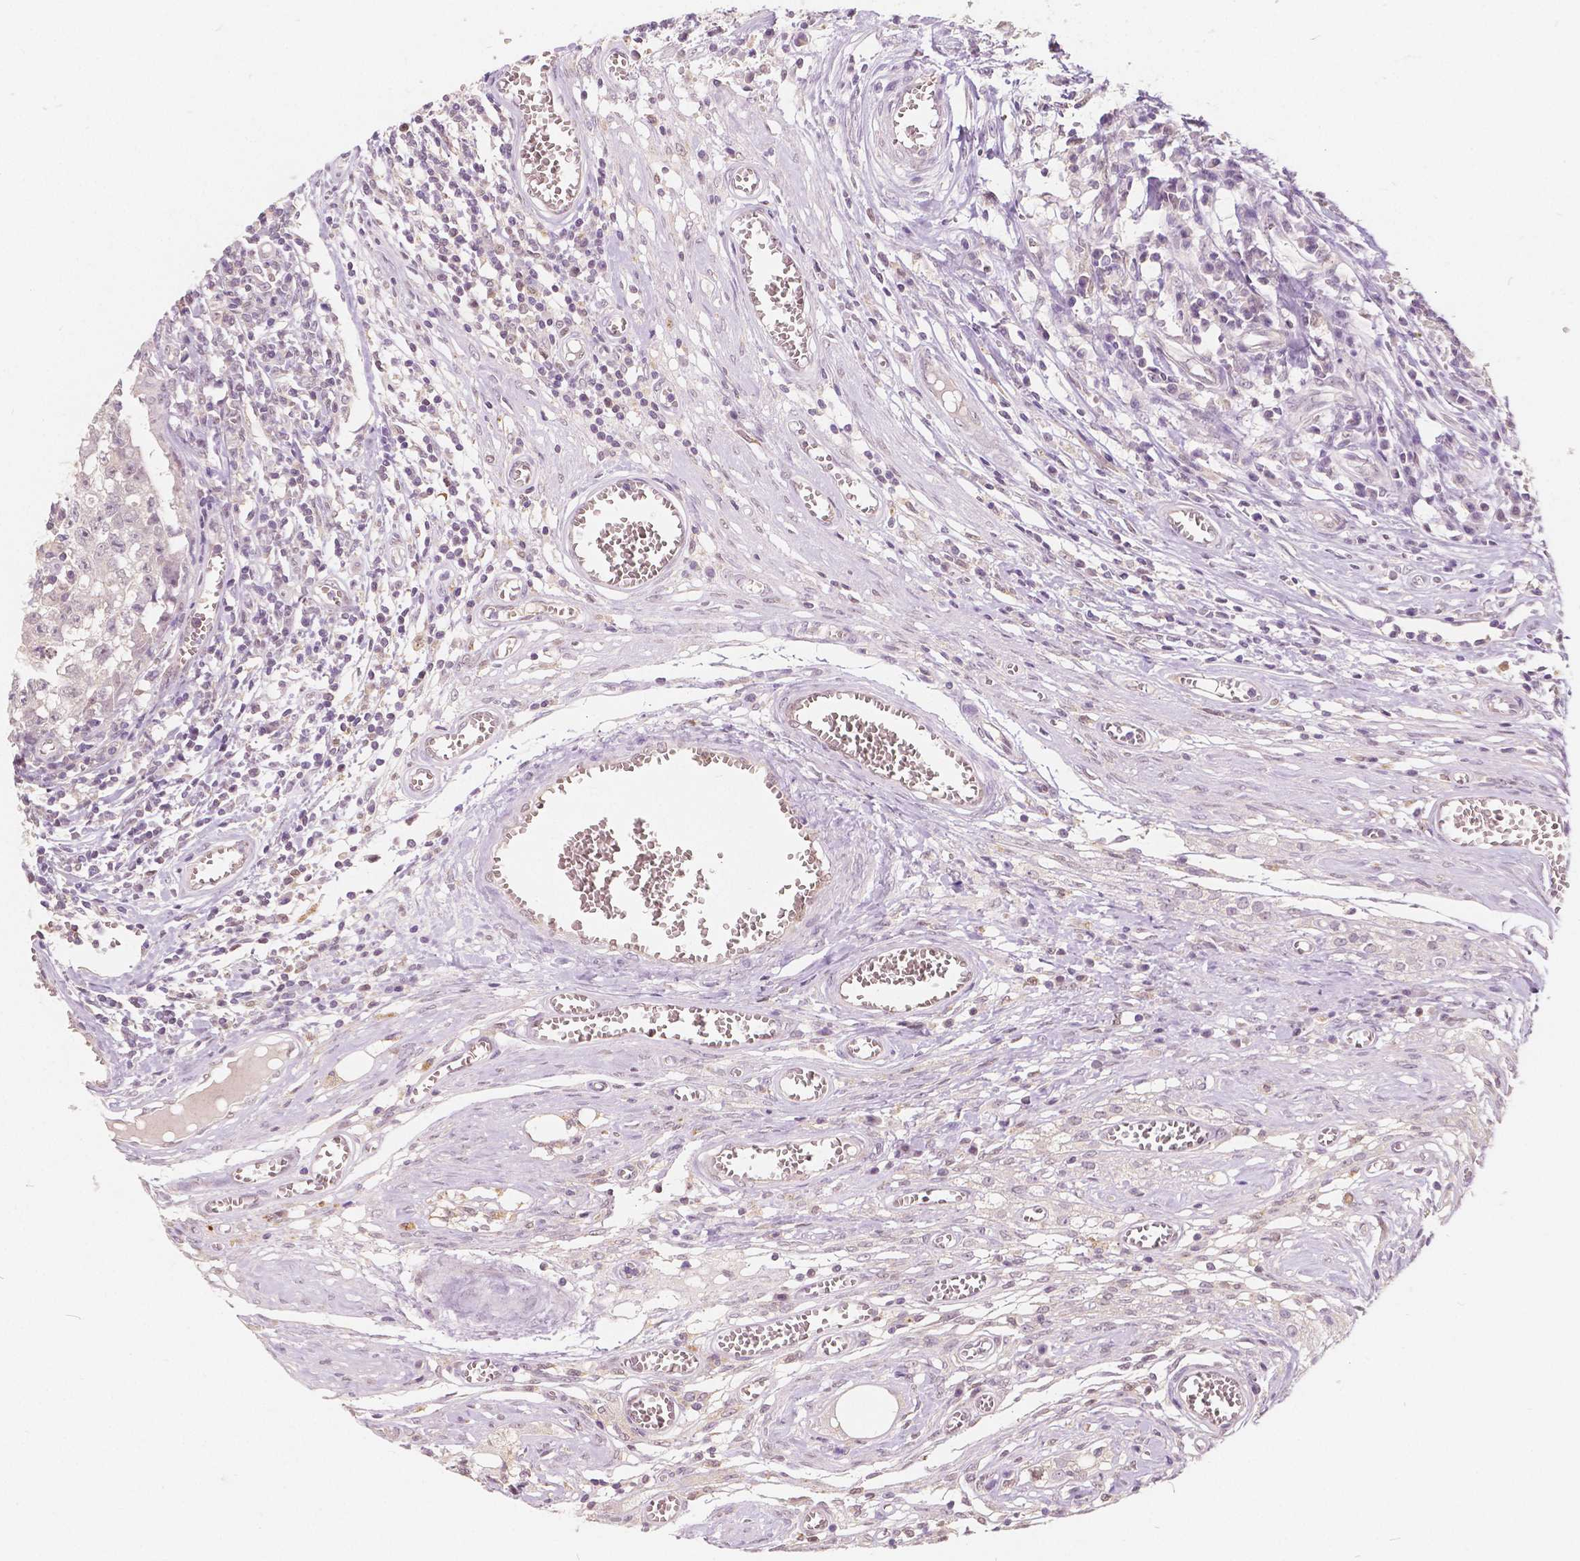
{"staining": {"intensity": "negative", "quantity": "none", "location": "none"}, "tissue": "testis cancer", "cell_type": "Tumor cells", "image_type": "cancer", "snomed": [{"axis": "morphology", "description": "Carcinoma, Embryonal, NOS"}, {"axis": "topography", "description": "Testis"}], "caption": "IHC histopathology image of human embryonal carcinoma (testis) stained for a protein (brown), which exhibits no staining in tumor cells.", "gene": "NAPRT", "patient": {"sex": "male", "age": 36}}